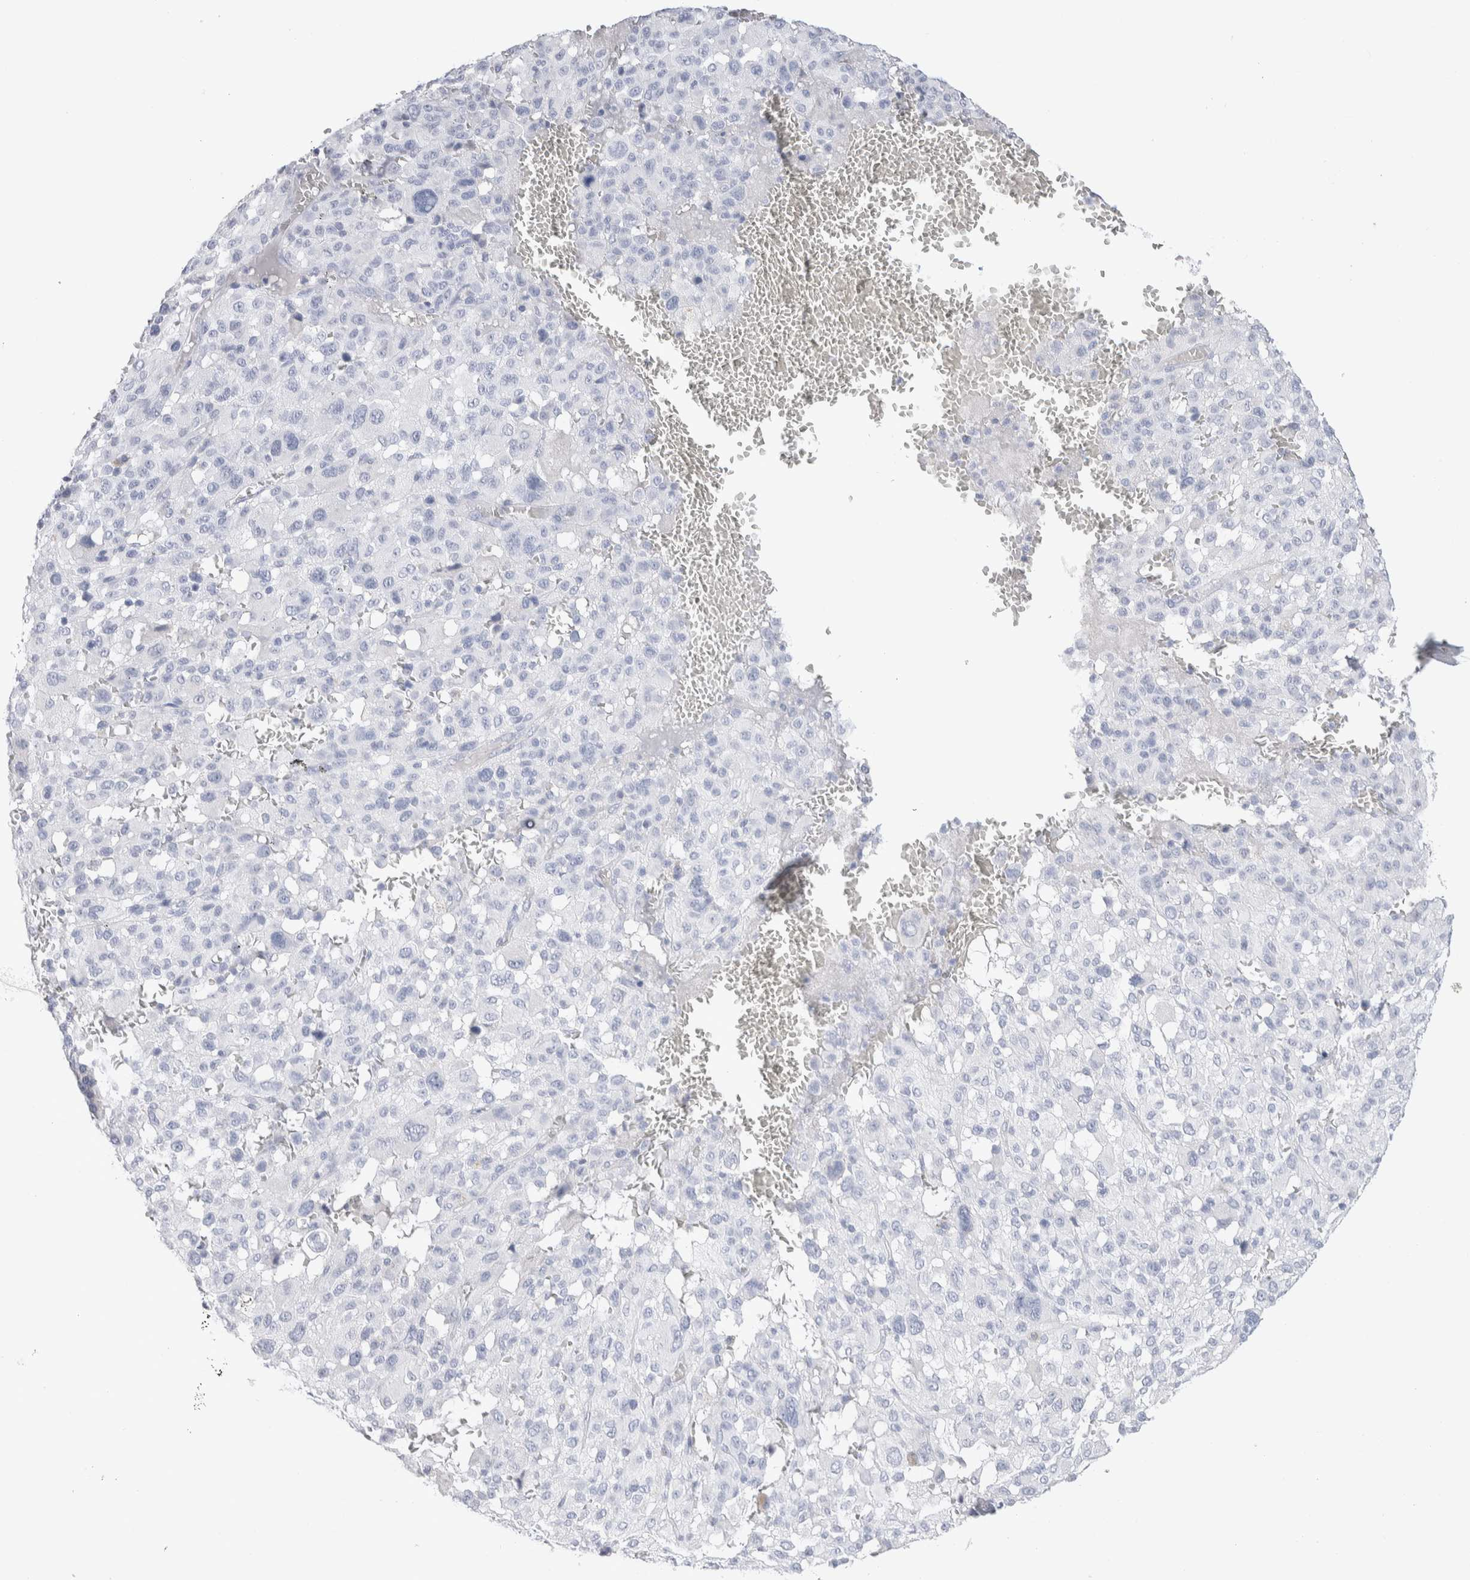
{"staining": {"intensity": "negative", "quantity": "none", "location": "none"}, "tissue": "melanoma", "cell_type": "Tumor cells", "image_type": "cancer", "snomed": [{"axis": "morphology", "description": "Malignant melanoma, Metastatic site"}, {"axis": "topography", "description": "Skin"}], "caption": "A photomicrograph of melanoma stained for a protein demonstrates no brown staining in tumor cells. Brightfield microscopy of immunohistochemistry stained with DAB (brown) and hematoxylin (blue), captured at high magnification.", "gene": "GDA", "patient": {"sex": "female", "age": 74}}